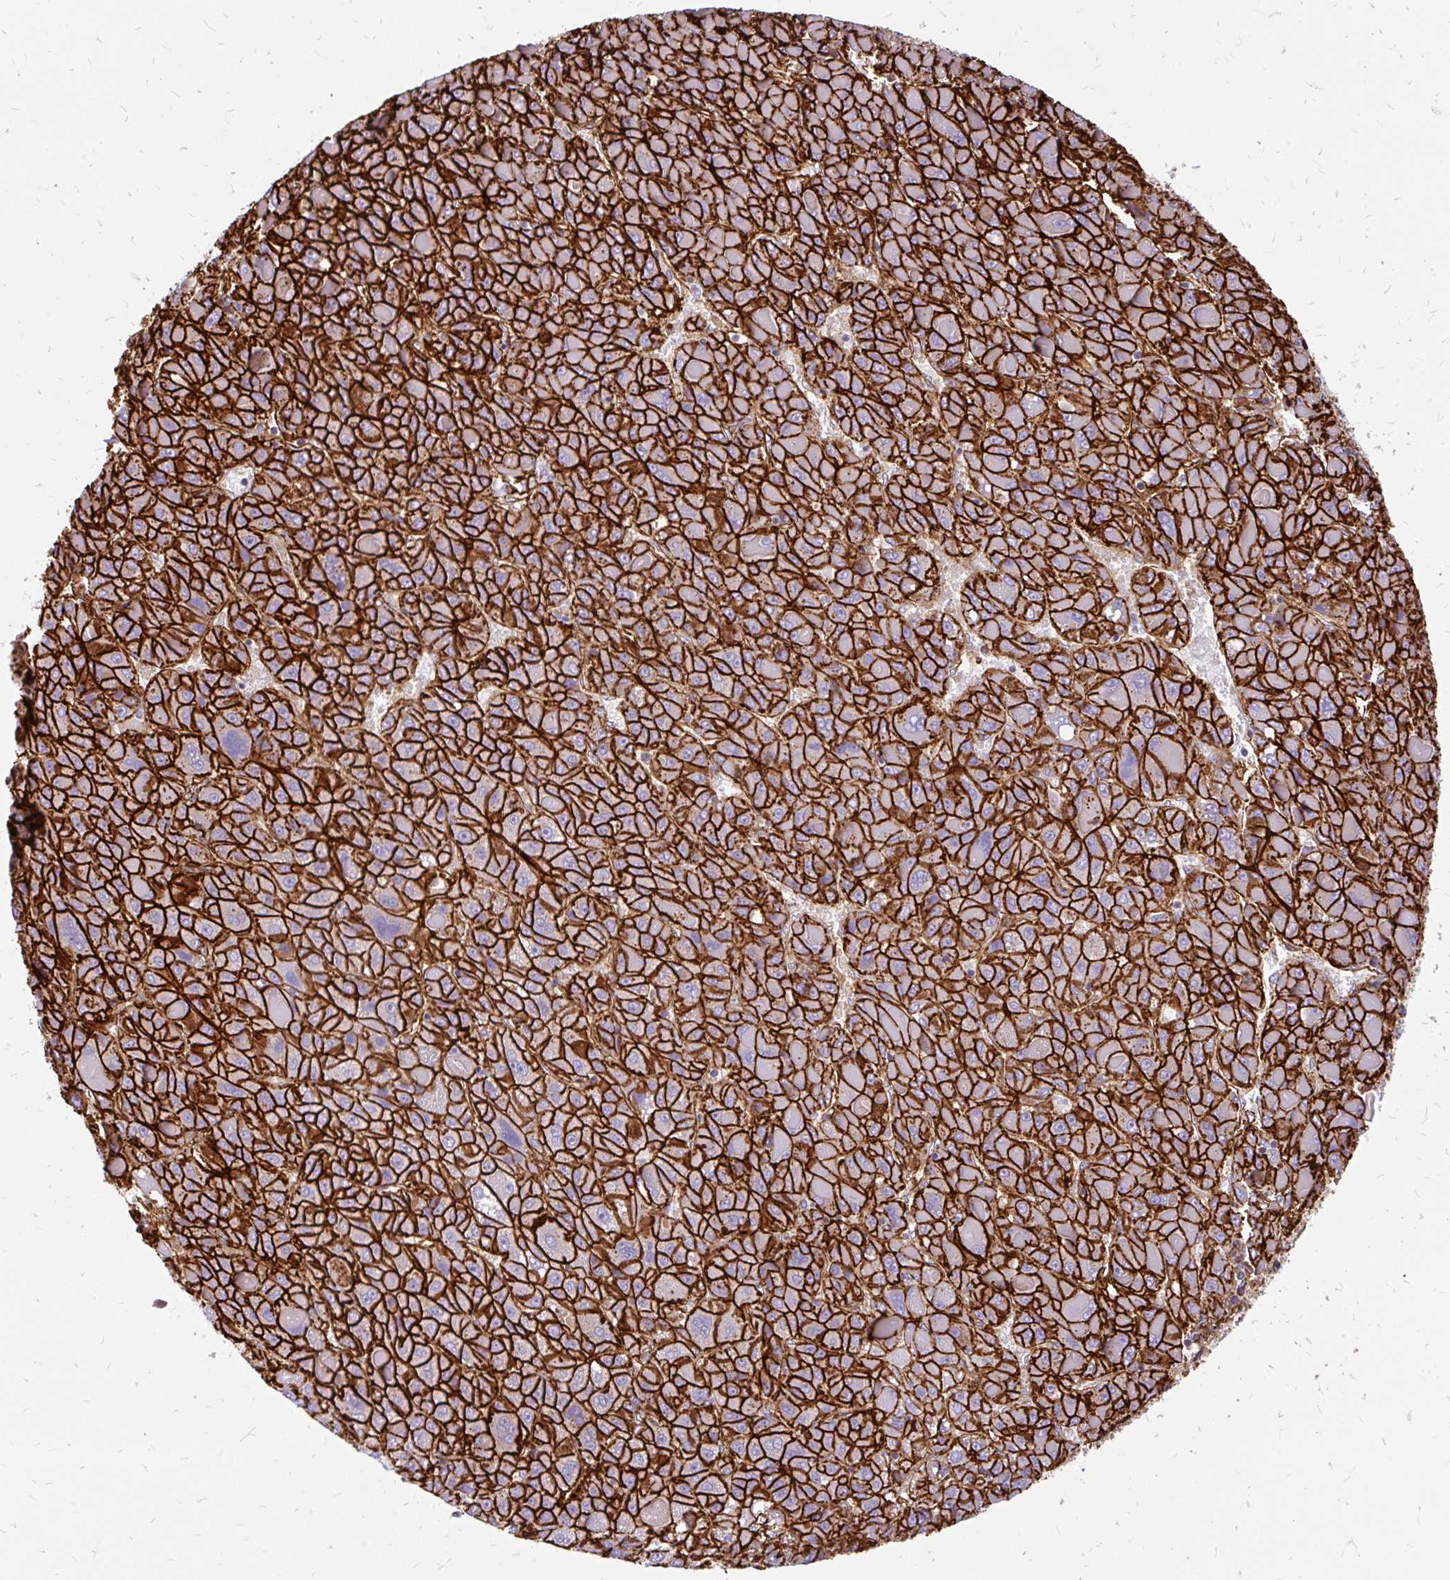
{"staining": {"intensity": "strong", "quantity": ">75%", "location": "cytoplasmic/membranous"}, "tissue": "liver cancer", "cell_type": "Tumor cells", "image_type": "cancer", "snomed": [{"axis": "morphology", "description": "Carcinoma, Hepatocellular, NOS"}, {"axis": "topography", "description": "Liver"}], "caption": "Immunohistochemical staining of liver cancer reveals high levels of strong cytoplasmic/membranous protein expression in about >75% of tumor cells.", "gene": "MAP1LC3B", "patient": {"sex": "female", "age": 82}}